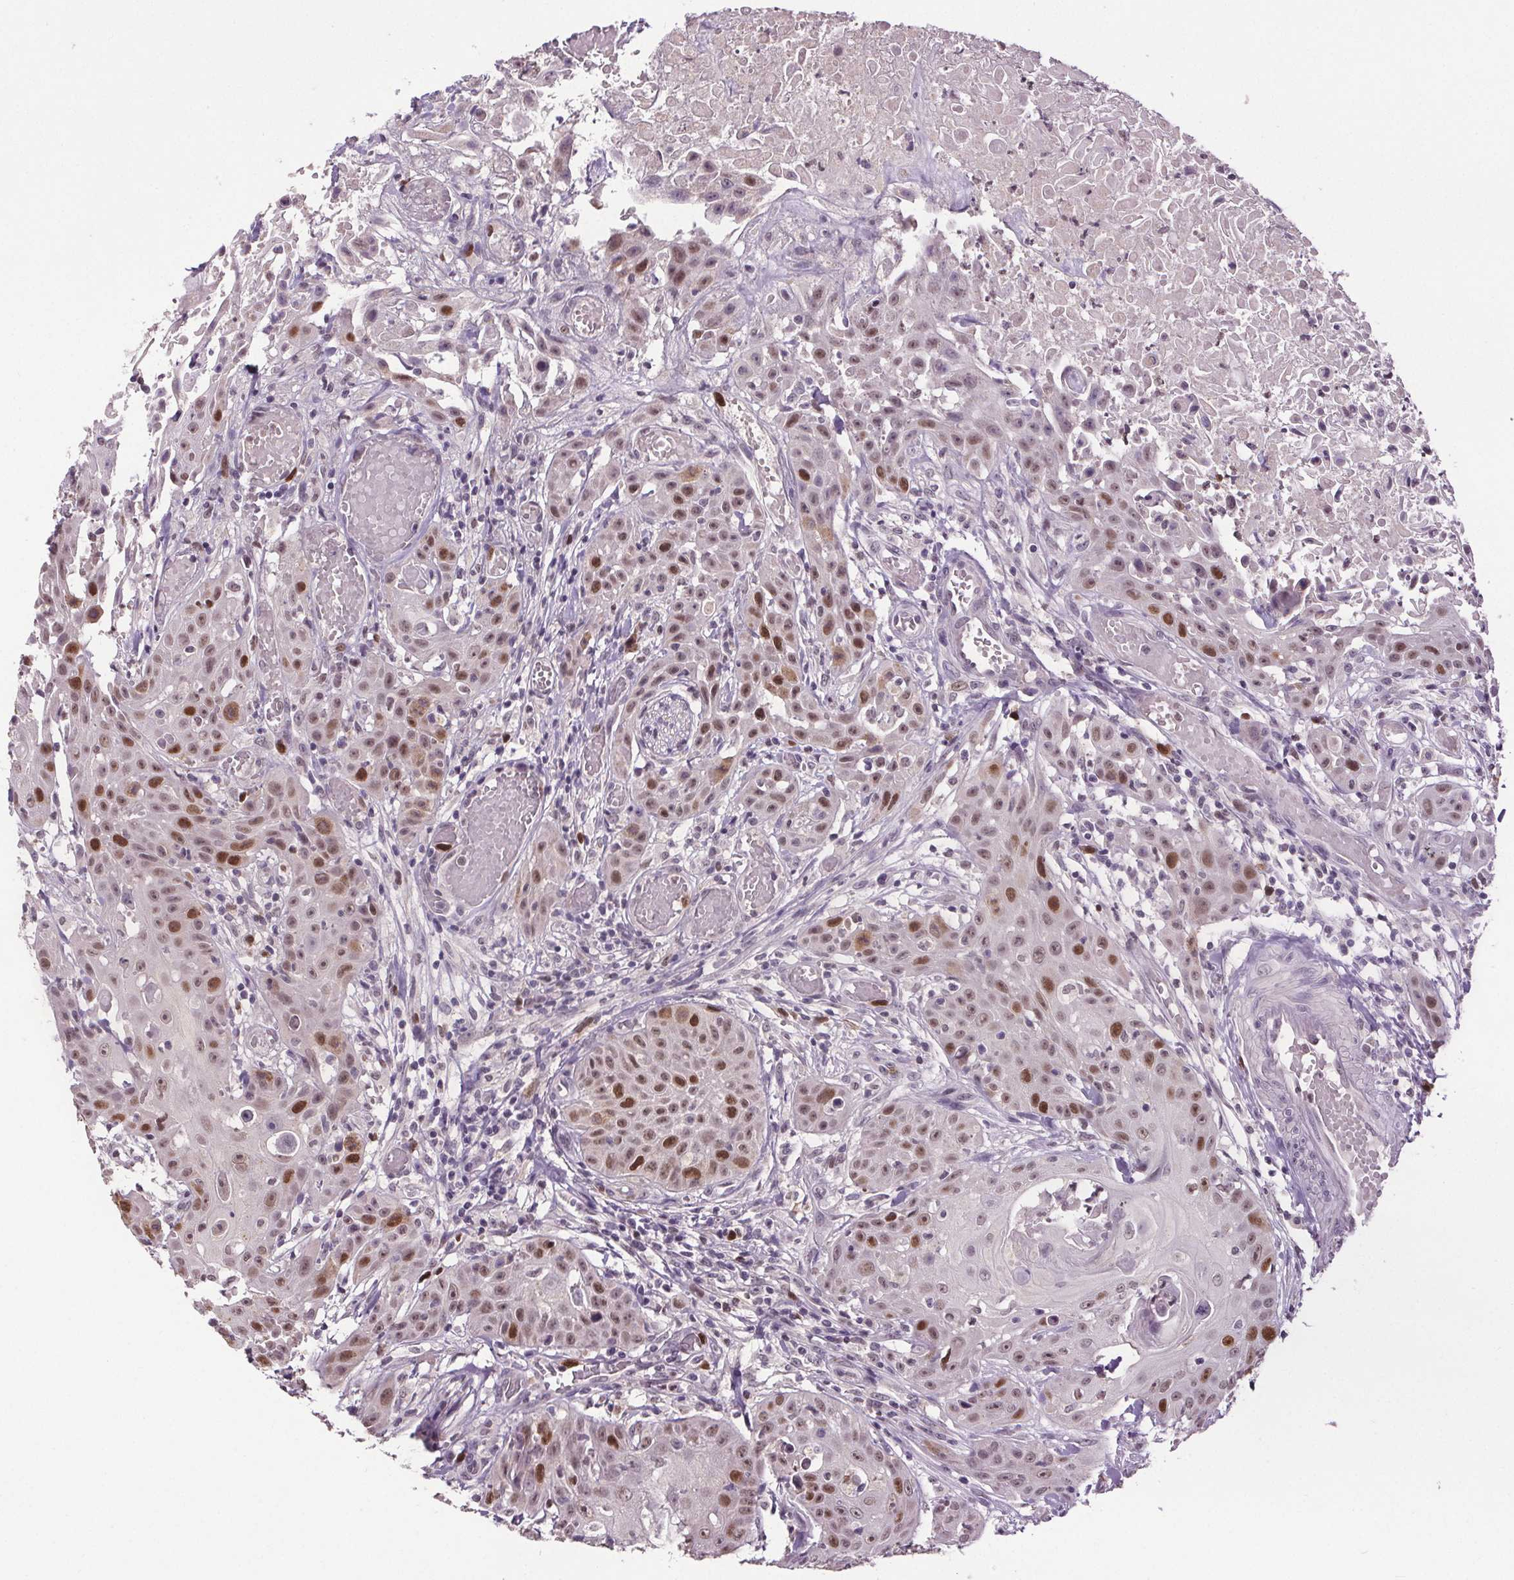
{"staining": {"intensity": "moderate", "quantity": ">75%", "location": "nuclear"}, "tissue": "head and neck cancer", "cell_type": "Tumor cells", "image_type": "cancer", "snomed": [{"axis": "morphology", "description": "Squamous cell carcinoma, NOS"}, {"axis": "topography", "description": "Oral tissue"}, {"axis": "topography", "description": "Head-Neck"}], "caption": "Moderate nuclear expression for a protein is seen in approximately >75% of tumor cells of head and neck cancer (squamous cell carcinoma) using immunohistochemistry.", "gene": "CENPF", "patient": {"sex": "female", "age": 55}}